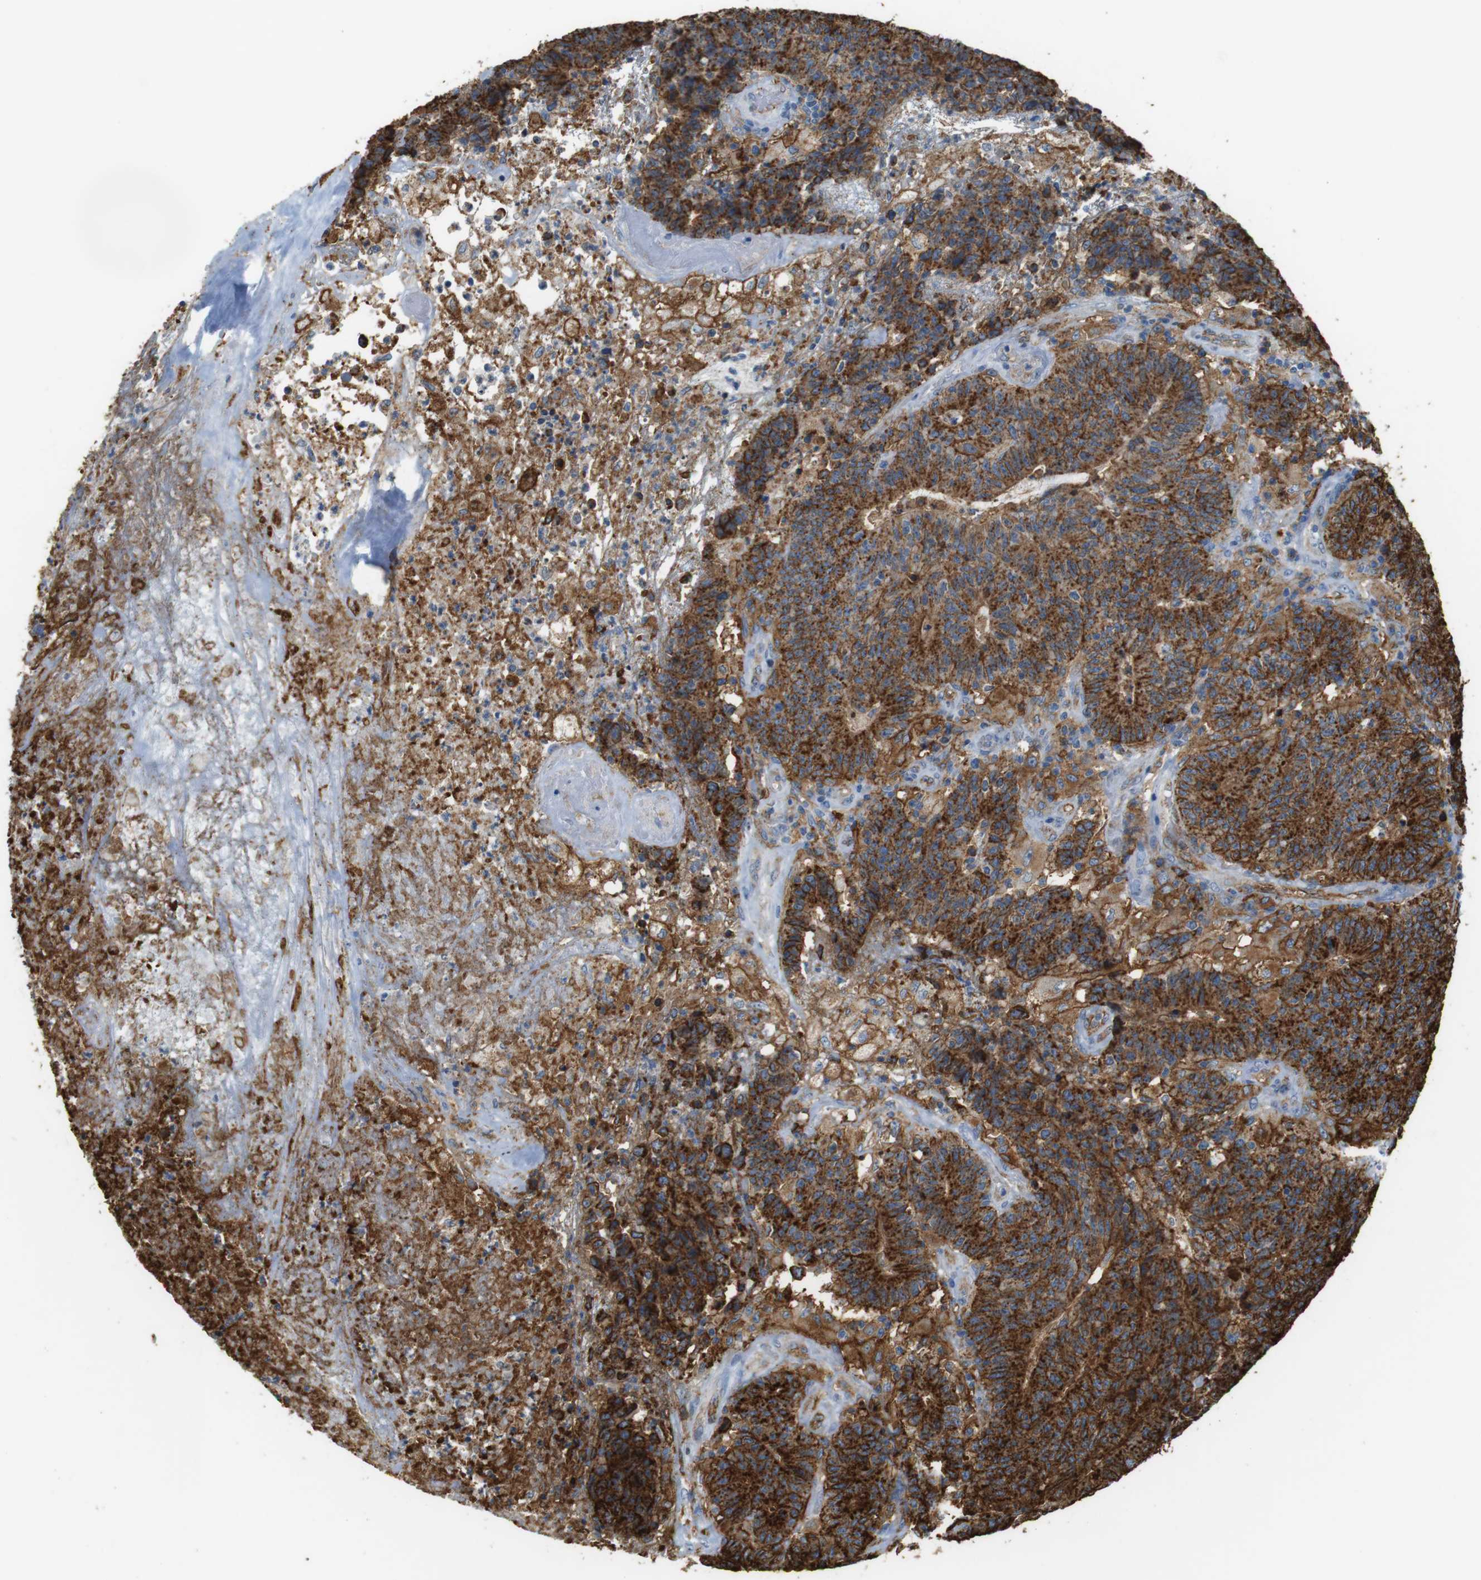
{"staining": {"intensity": "strong", "quantity": ">75%", "location": "cytoplasmic/membranous"}, "tissue": "colorectal cancer", "cell_type": "Tumor cells", "image_type": "cancer", "snomed": [{"axis": "morphology", "description": "Normal tissue, NOS"}, {"axis": "morphology", "description": "Adenocarcinoma, NOS"}, {"axis": "topography", "description": "Colon"}], "caption": "Colorectal adenocarcinoma stained with a brown dye displays strong cytoplasmic/membranous positive positivity in about >75% of tumor cells.", "gene": "HLA-DRA", "patient": {"sex": "female", "age": 75}}